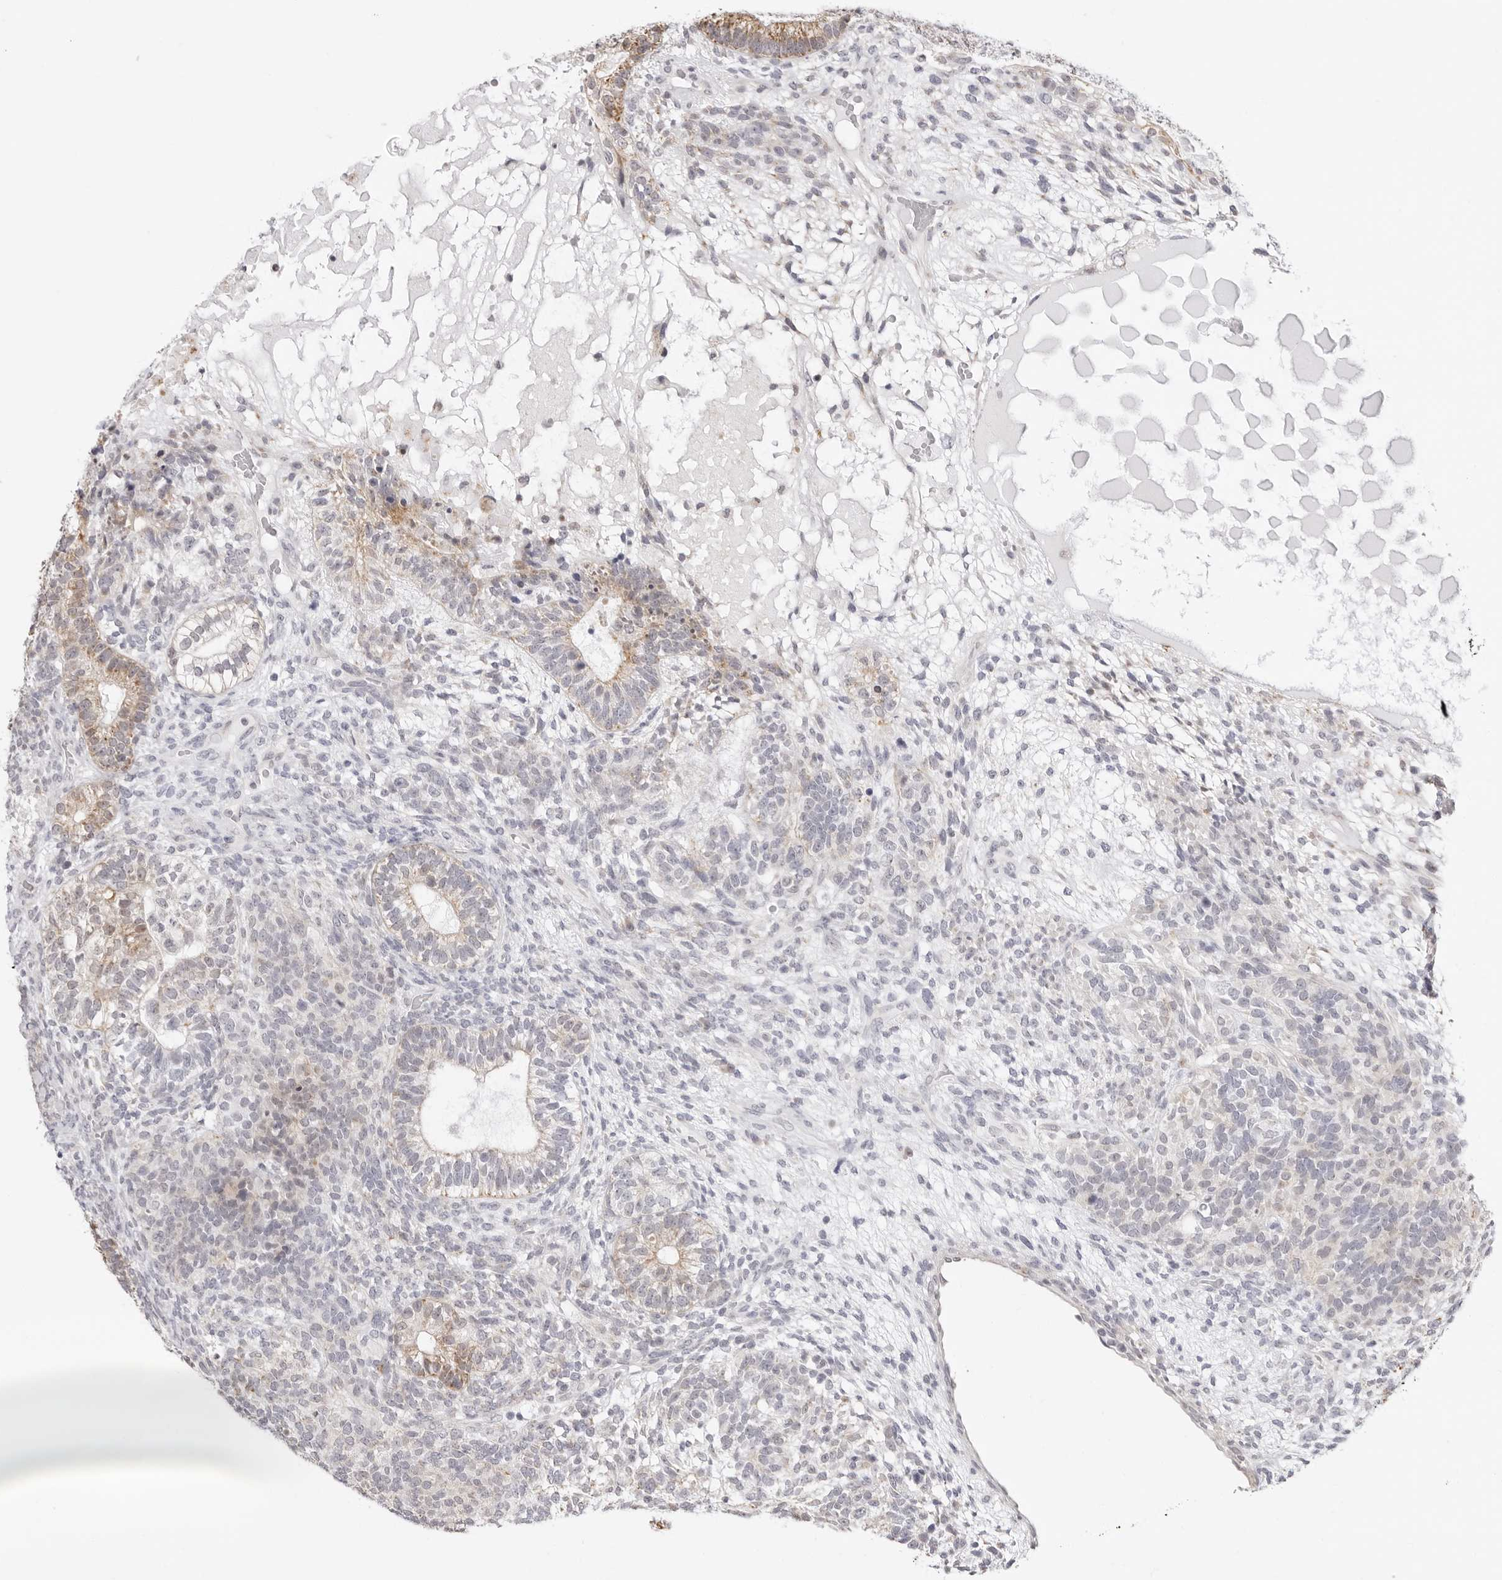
{"staining": {"intensity": "moderate", "quantity": "<25%", "location": "cytoplasmic/membranous"}, "tissue": "testis cancer", "cell_type": "Tumor cells", "image_type": "cancer", "snomed": [{"axis": "morphology", "description": "Seminoma, NOS"}, {"axis": "morphology", "description": "Carcinoma, Embryonal, NOS"}, {"axis": "topography", "description": "Testis"}], "caption": "DAB (3,3'-diaminobenzidine) immunohistochemical staining of human testis cancer reveals moderate cytoplasmic/membranous protein staining in about <25% of tumor cells. (DAB (3,3'-diaminobenzidine) IHC, brown staining for protein, blue staining for nuclei).", "gene": "FDPS", "patient": {"sex": "male", "age": 28}}